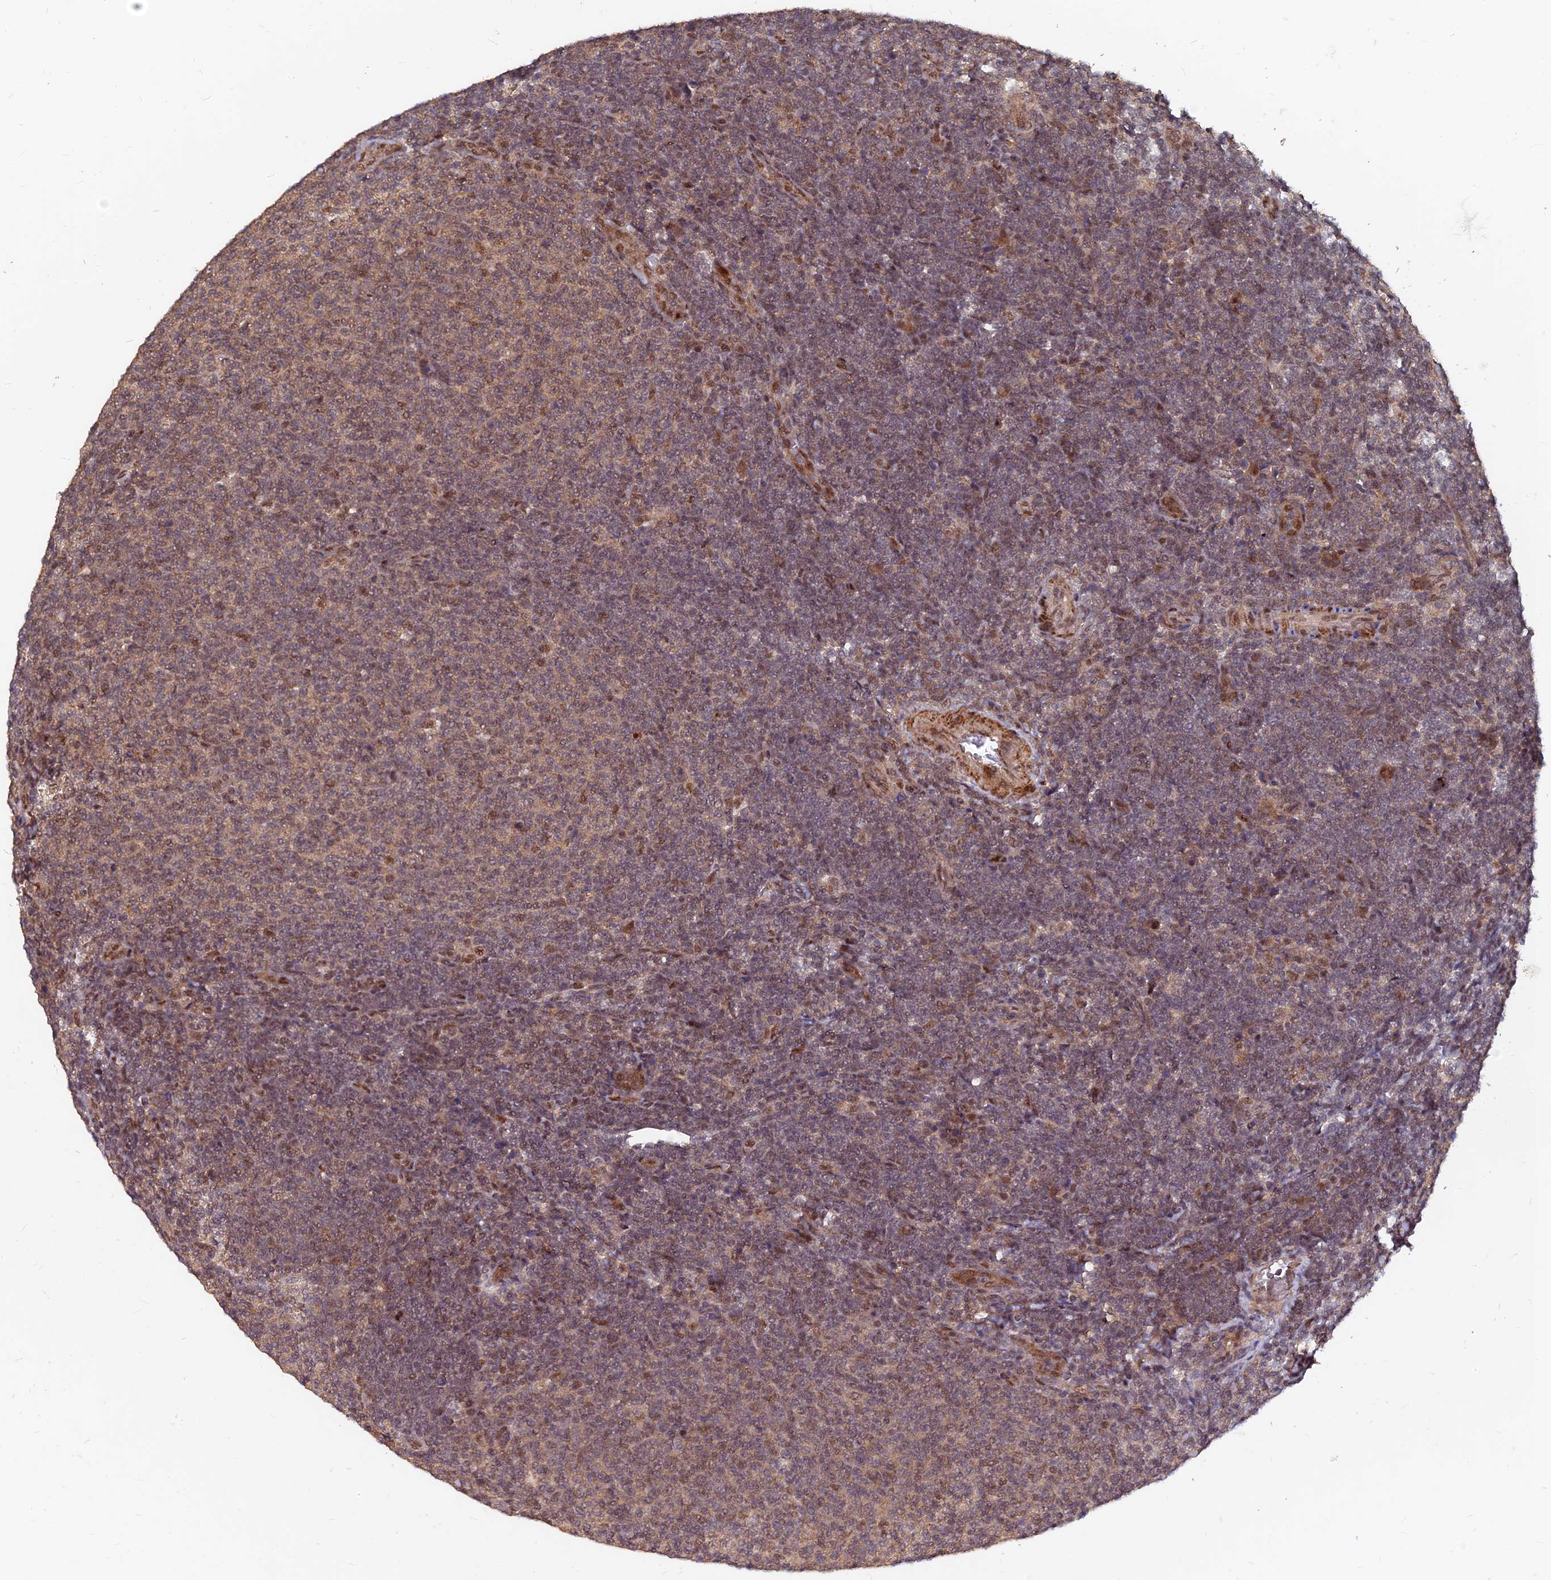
{"staining": {"intensity": "weak", "quantity": "25%-75%", "location": "nuclear"}, "tissue": "lymphoma", "cell_type": "Tumor cells", "image_type": "cancer", "snomed": [{"axis": "morphology", "description": "Malignant lymphoma, non-Hodgkin's type, Low grade"}, {"axis": "topography", "description": "Lymph node"}], "caption": "Protein staining shows weak nuclear positivity in about 25%-75% of tumor cells in lymphoma.", "gene": "FAM53C", "patient": {"sex": "male", "age": 66}}